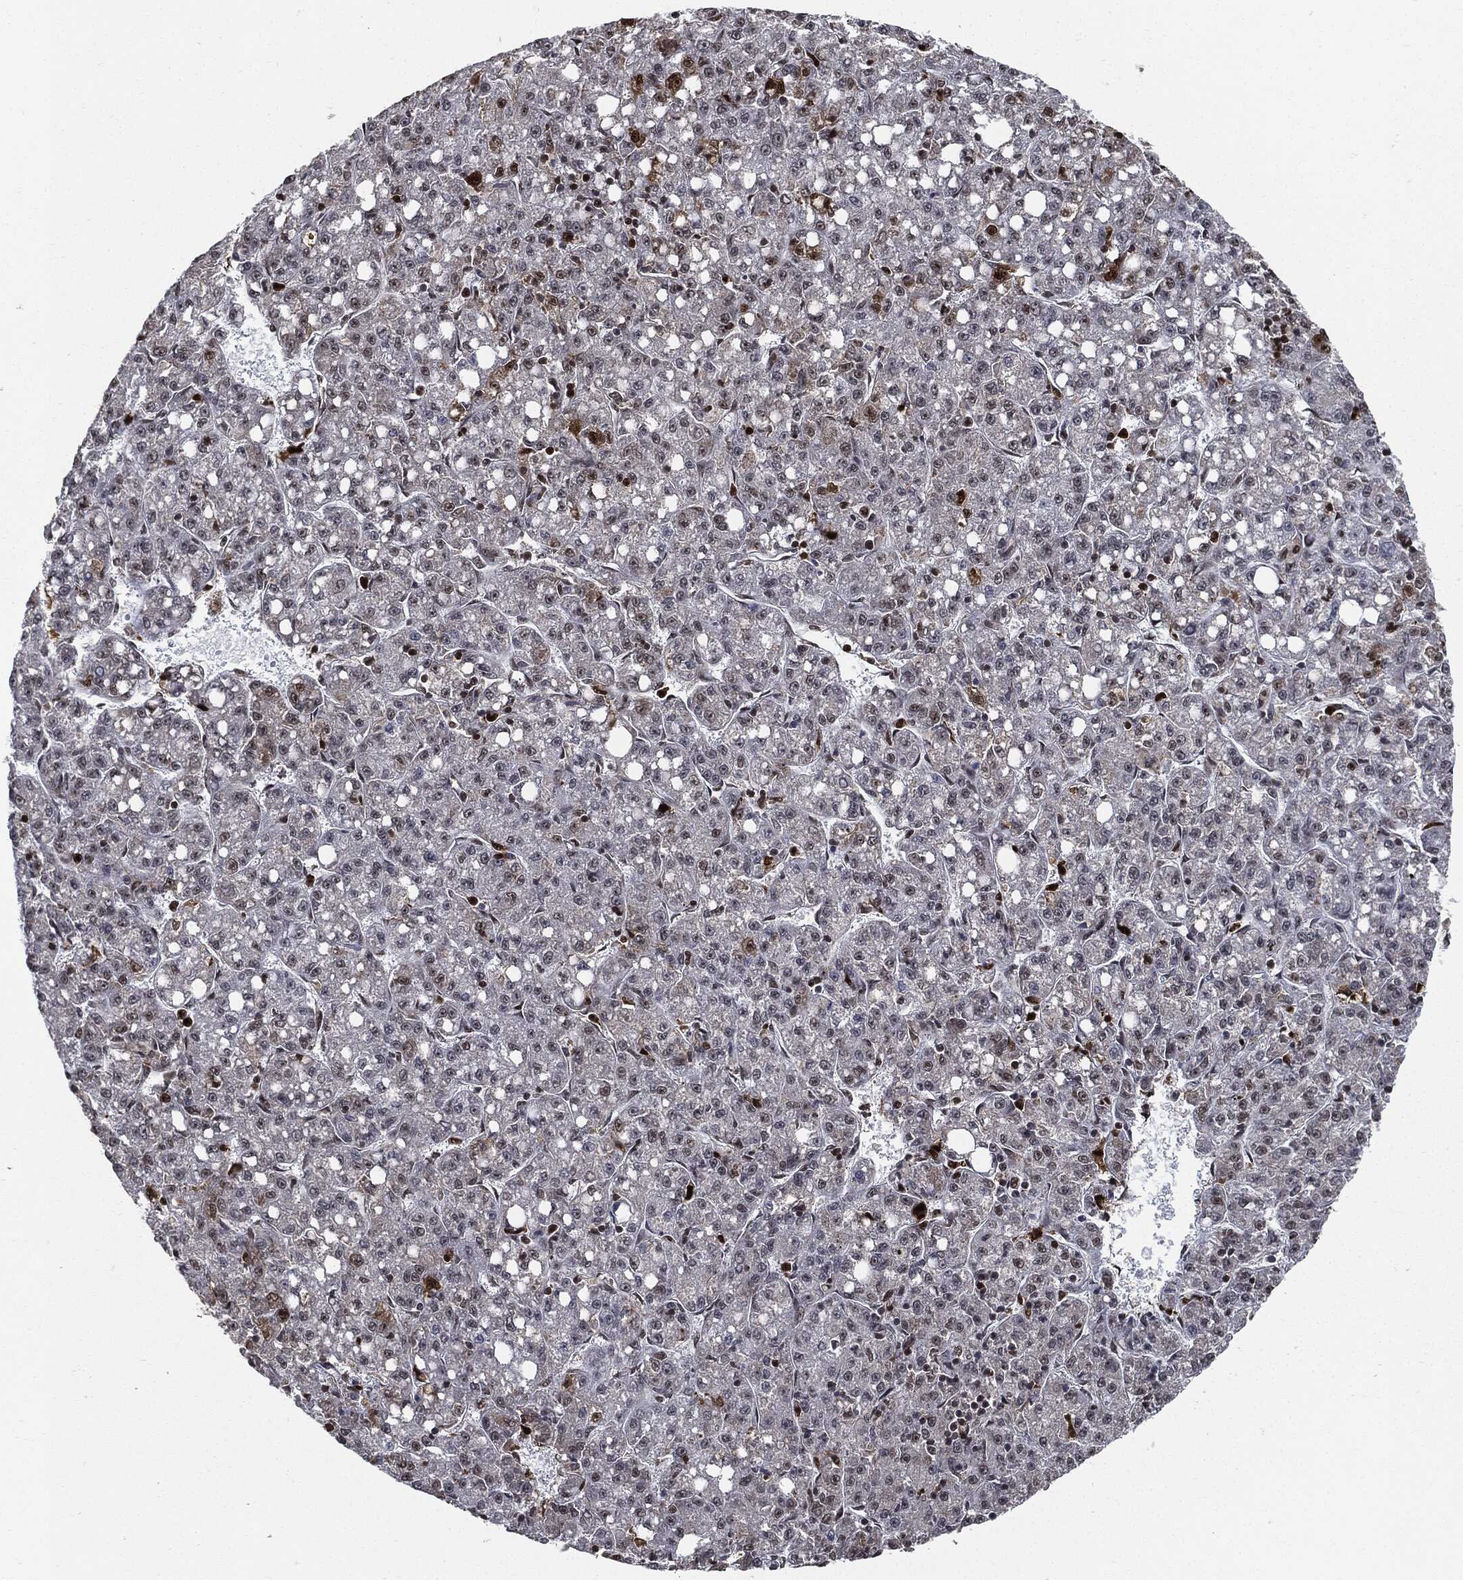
{"staining": {"intensity": "negative", "quantity": "none", "location": "none"}, "tissue": "liver cancer", "cell_type": "Tumor cells", "image_type": "cancer", "snomed": [{"axis": "morphology", "description": "Carcinoma, Hepatocellular, NOS"}, {"axis": "topography", "description": "Liver"}], "caption": "Immunohistochemistry of liver cancer (hepatocellular carcinoma) displays no positivity in tumor cells.", "gene": "PCNA", "patient": {"sex": "female", "age": 65}}